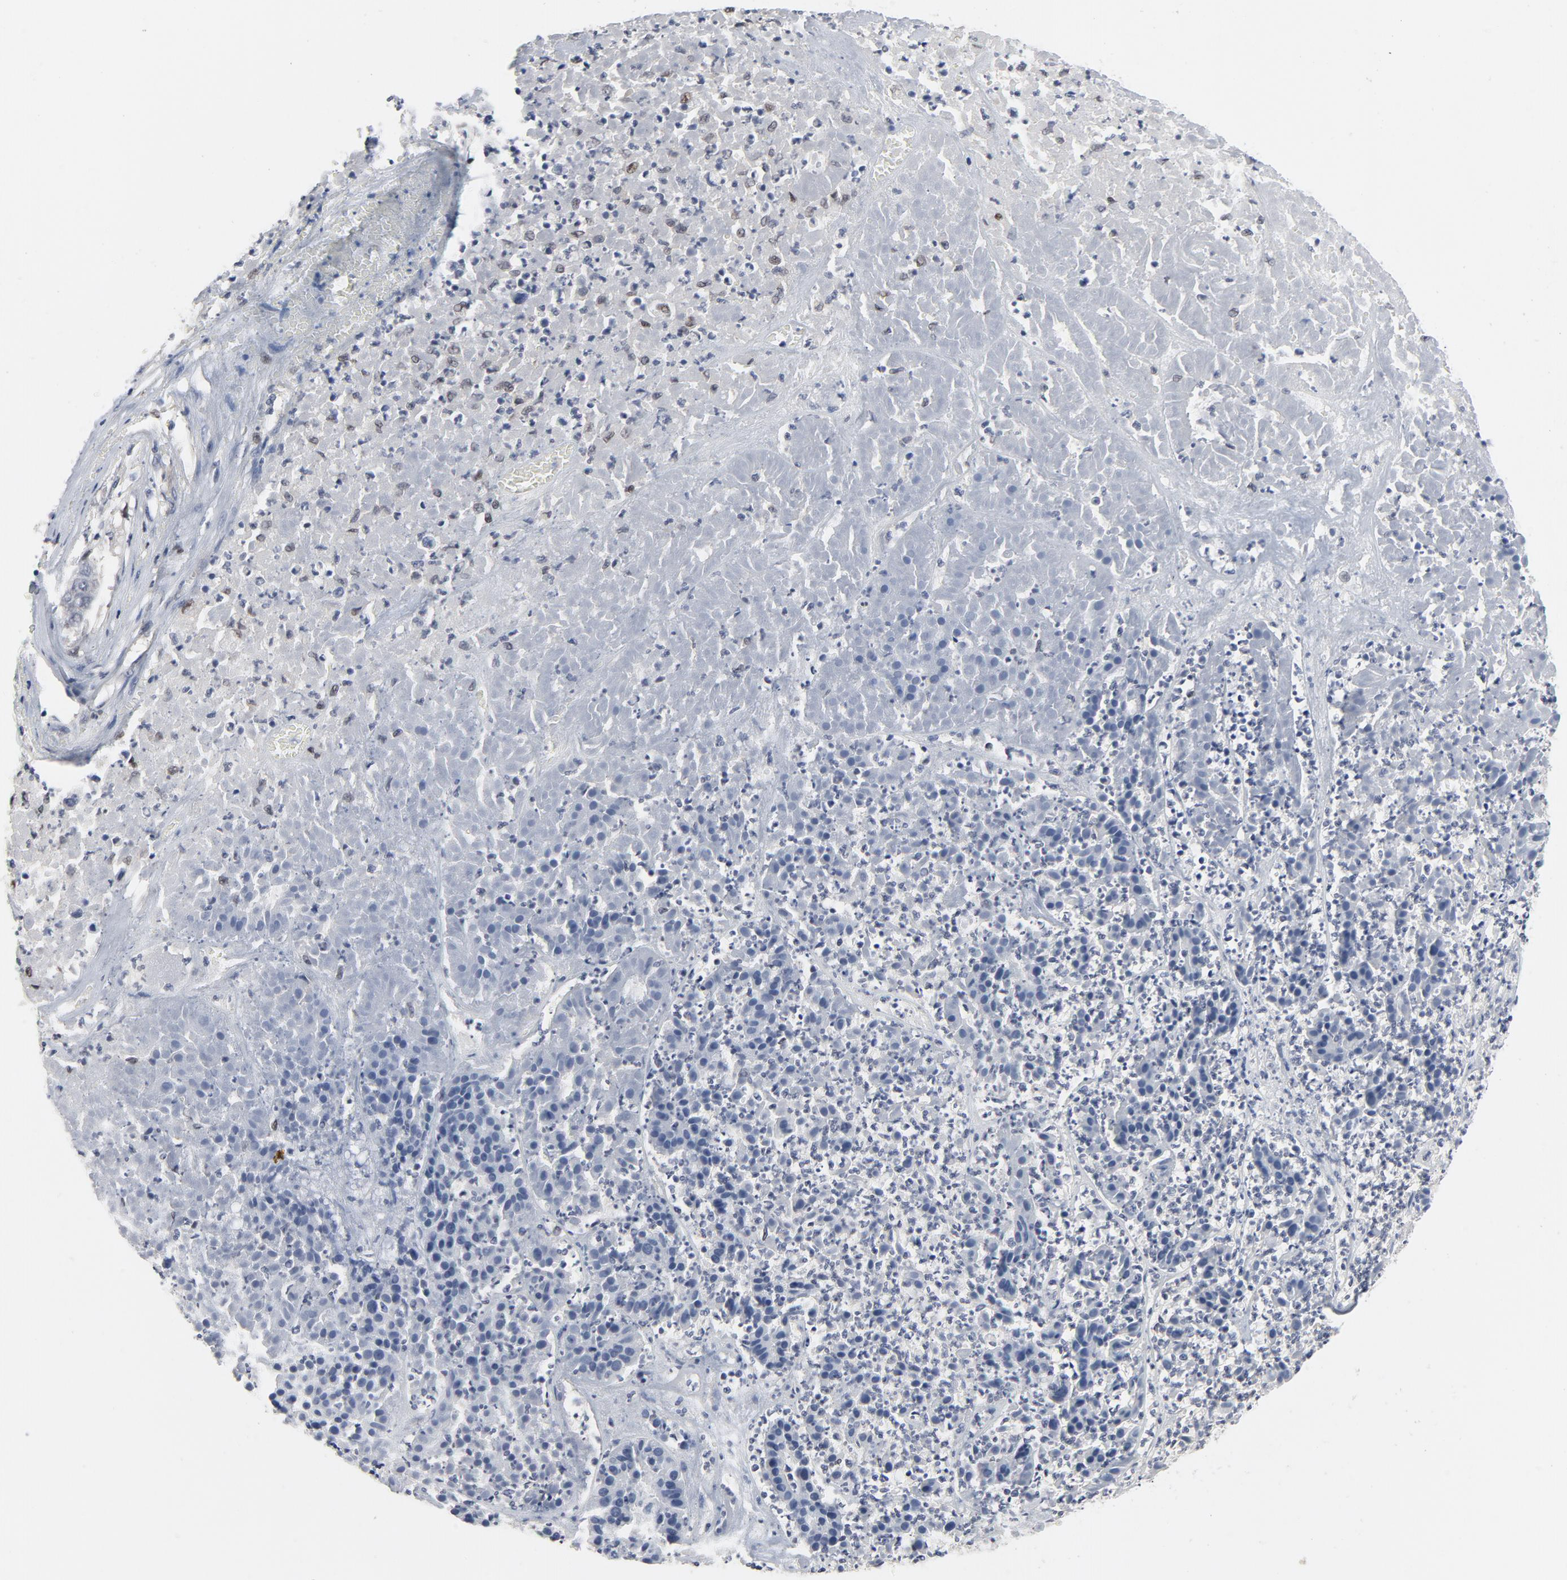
{"staining": {"intensity": "negative", "quantity": "none", "location": "none"}, "tissue": "pancreatic cancer", "cell_type": "Tumor cells", "image_type": "cancer", "snomed": [{"axis": "morphology", "description": "Adenocarcinoma, NOS"}, {"axis": "topography", "description": "Pancreas"}], "caption": "Pancreatic adenocarcinoma was stained to show a protein in brown. There is no significant expression in tumor cells. (Immunohistochemistry, brightfield microscopy, high magnification).", "gene": "NFKB1", "patient": {"sex": "male", "age": 50}}